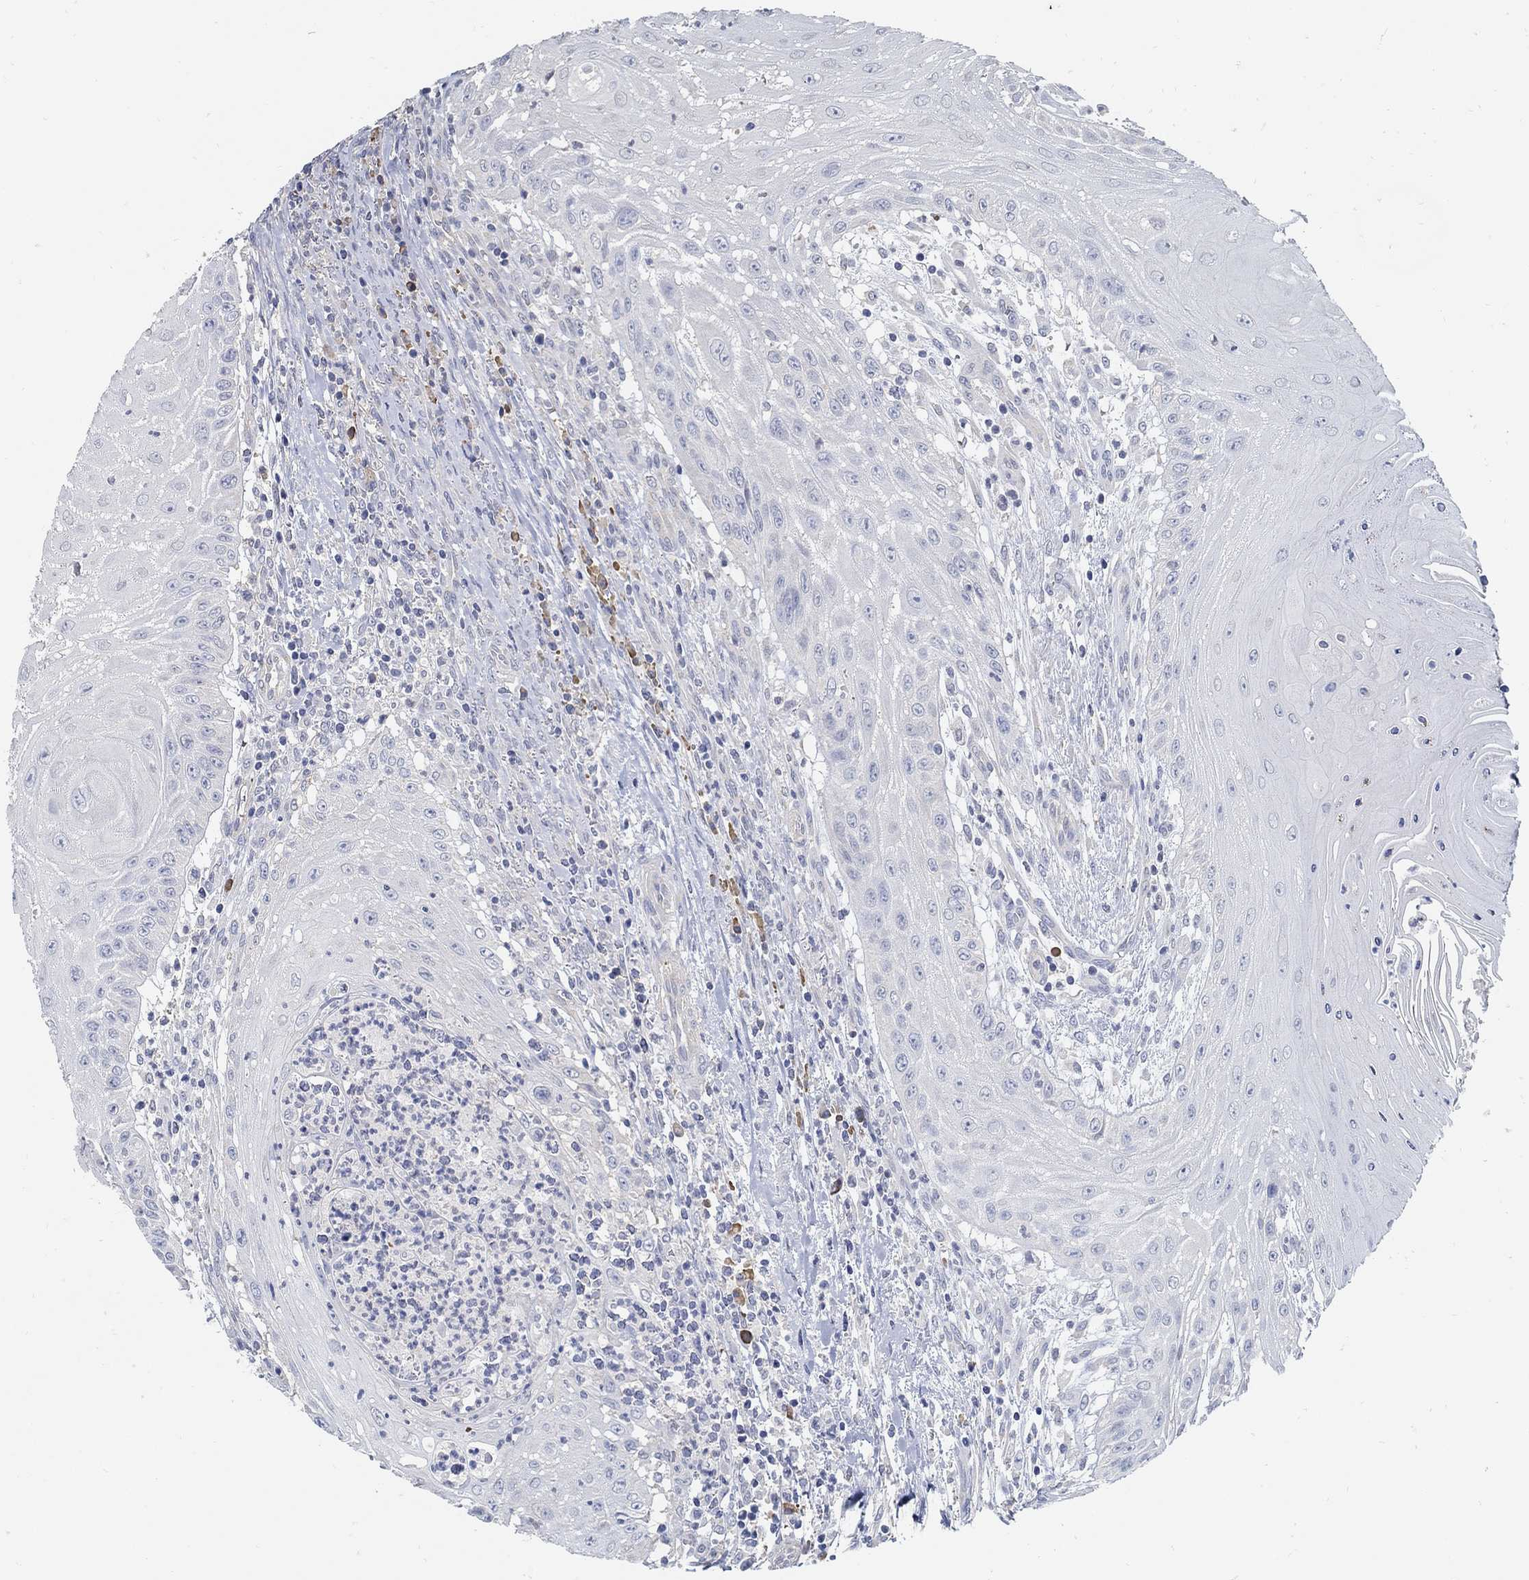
{"staining": {"intensity": "negative", "quantity": "none", "location": "none"}, "tissue": "head and neck cancer", "cell_type": "Tumor cells", "image_type": "cancer", "snomed": [{"axis": "morphology", "description": "Squamous cell carcinoma, NOS"}, {"axis": "topography", "description": "Oral tissue"}, {"axis": "topography", "description": "Head-Neck"}], "caption": "A high-resolution histopathology image shows IHC staining of head and neck squamous cell carcinoma, which shows no significant staining in tumor cells. The staining was performed using DAB to visualize the protein expression in brown, while the nuclei were stained in blue with hematoxylin (Magnification: 20x).", "gene": "PCDH11X", "patient": {"sex": "male", "age": 58}}